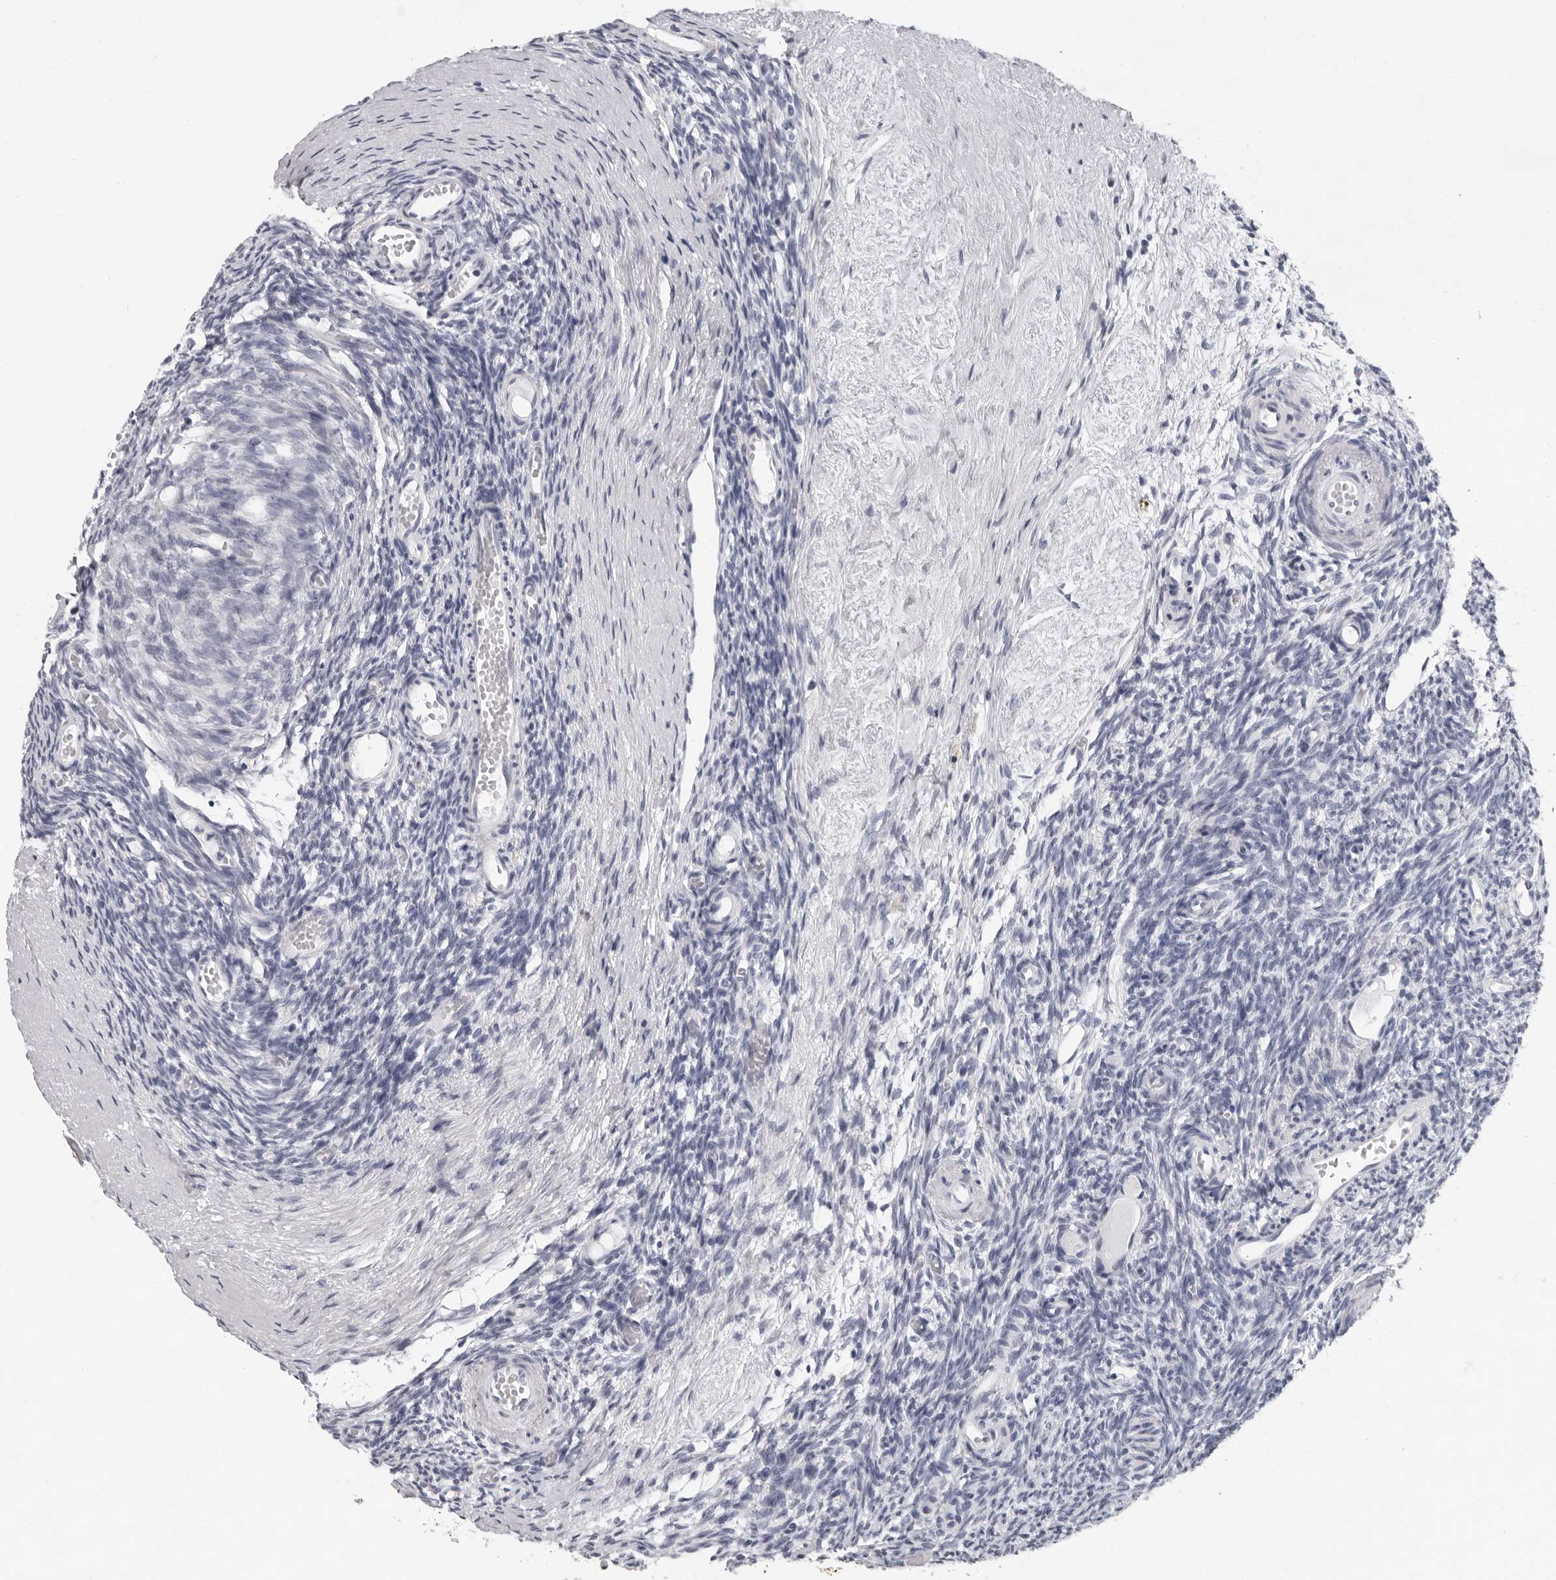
{"staining": {"intensity": "negative", "quantity": "none", "location": "none"}, "tissue": "ovary", "cell_type": "Ovarian stroma cells", "image_type": "normal", "snomed": [{"axis": "morphology", "description": "Normal tissue, NOS"}, {"axis": "topography", "description": "Ovary"}], "caption": "Immunohistochemistry micrograph of unremarkable ovary: ovary stained with DAB demonstrates no significant protein expression in ovarian stroma cells. (Stains: DAB immunohistochemistry (IHC) with hematoxylin counter stain, Microscopy: brightfield microscopy at high magnification).", "gene": "CCDC28B", "patient": {"sex": "female", "age": 35}}